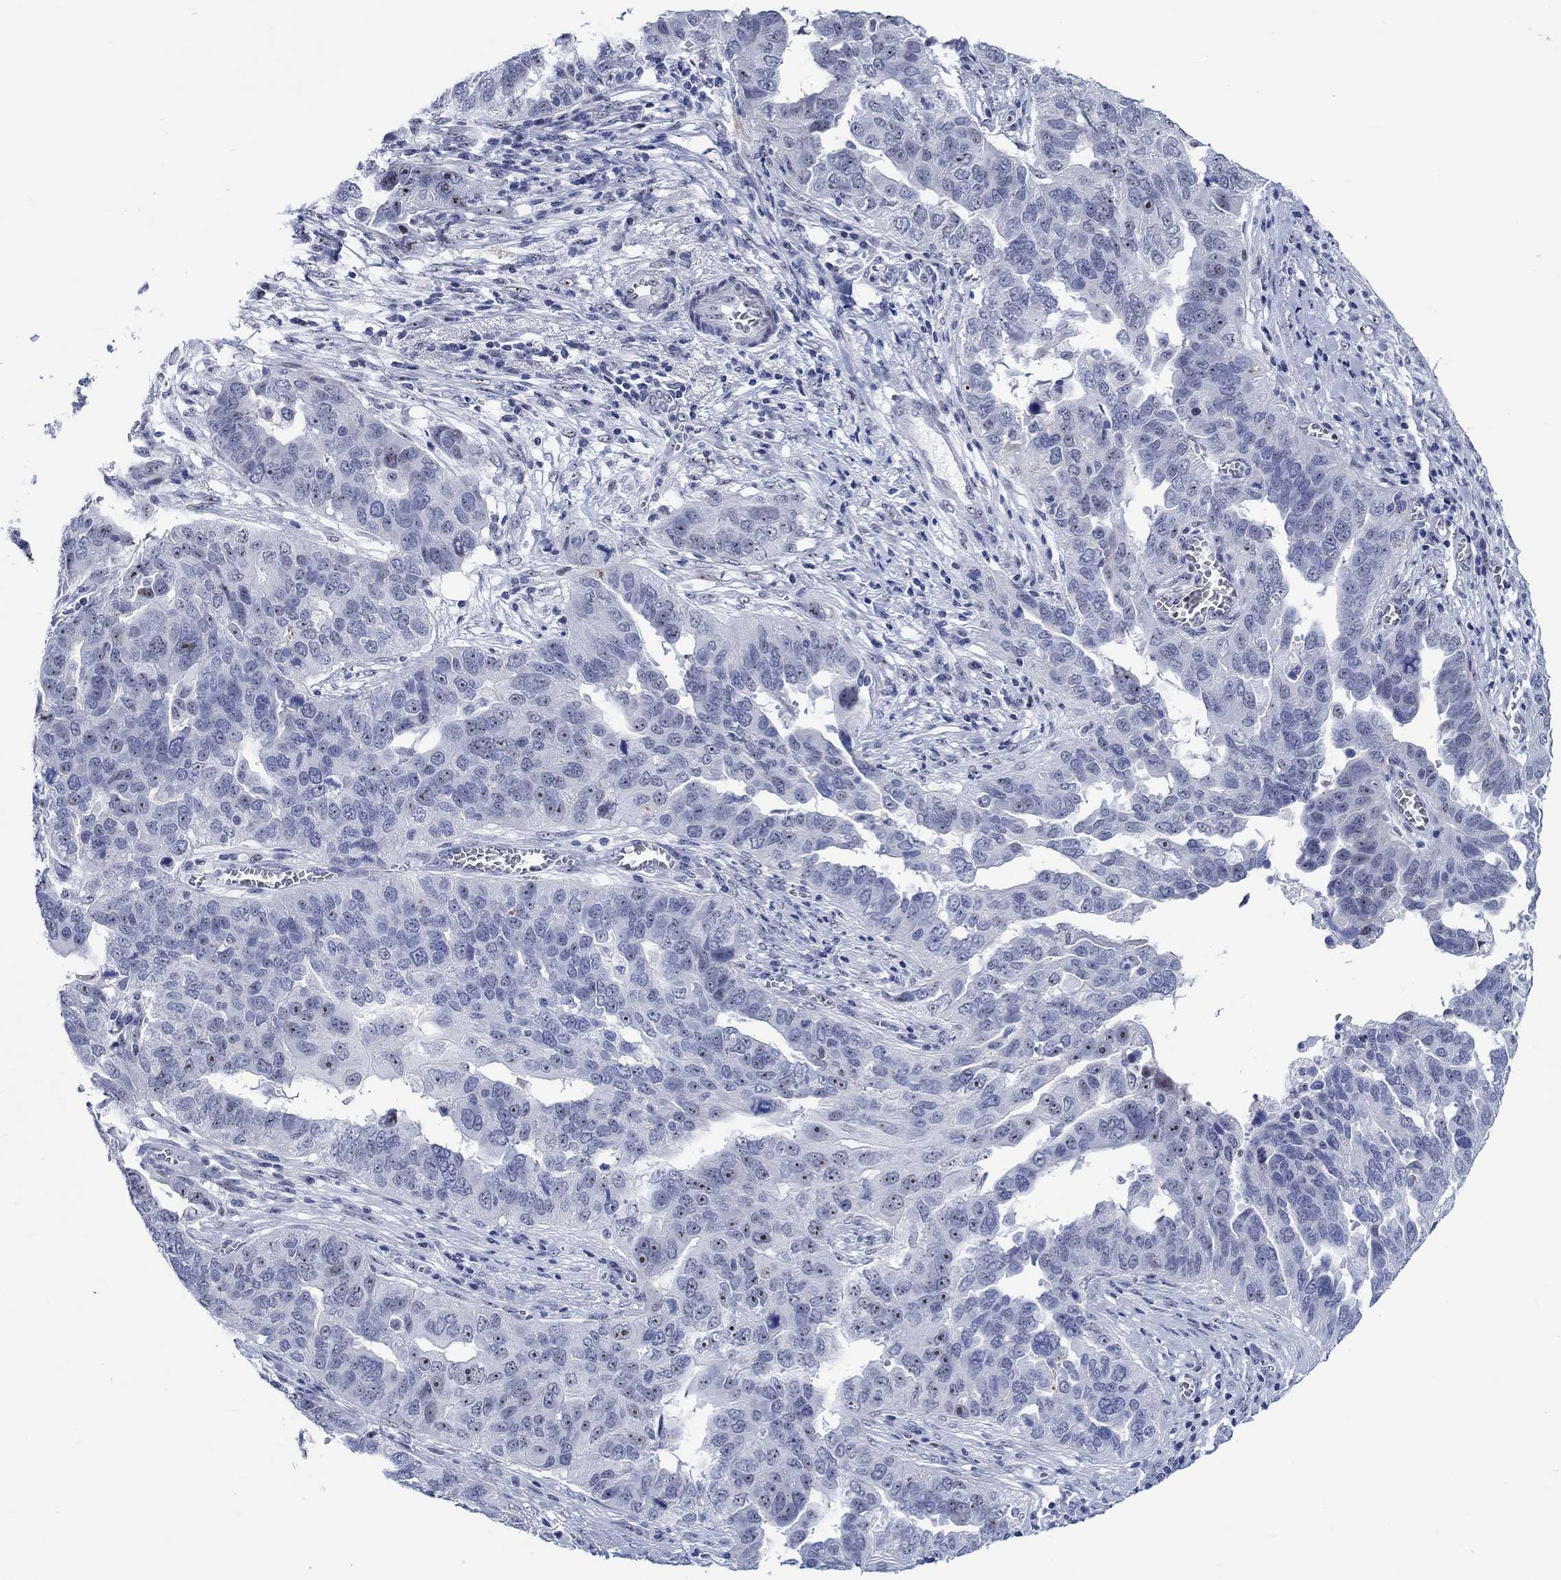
{"staining": {"intensity": "strong", "quantity": "<25%", "location": "nuclear"}, "tissue": "ovarian cancer", "cell_type": "Tumor cells", "image_type": "cancer", "snomed": [{"axis": "morphology", "description": "Carcinoma, endometroid"}, {"axis": "topography", "description": "Soft tissue"}, {"axis": "topography", "description": "Ovary"}], "caption": "This is an image of immunohistochemistry staining of ovarian cancer, which shows strong positivity in the nuclear of tumor cells.", "gene": "ZNF446", "patient": {"sex": "female", "age": 52}}